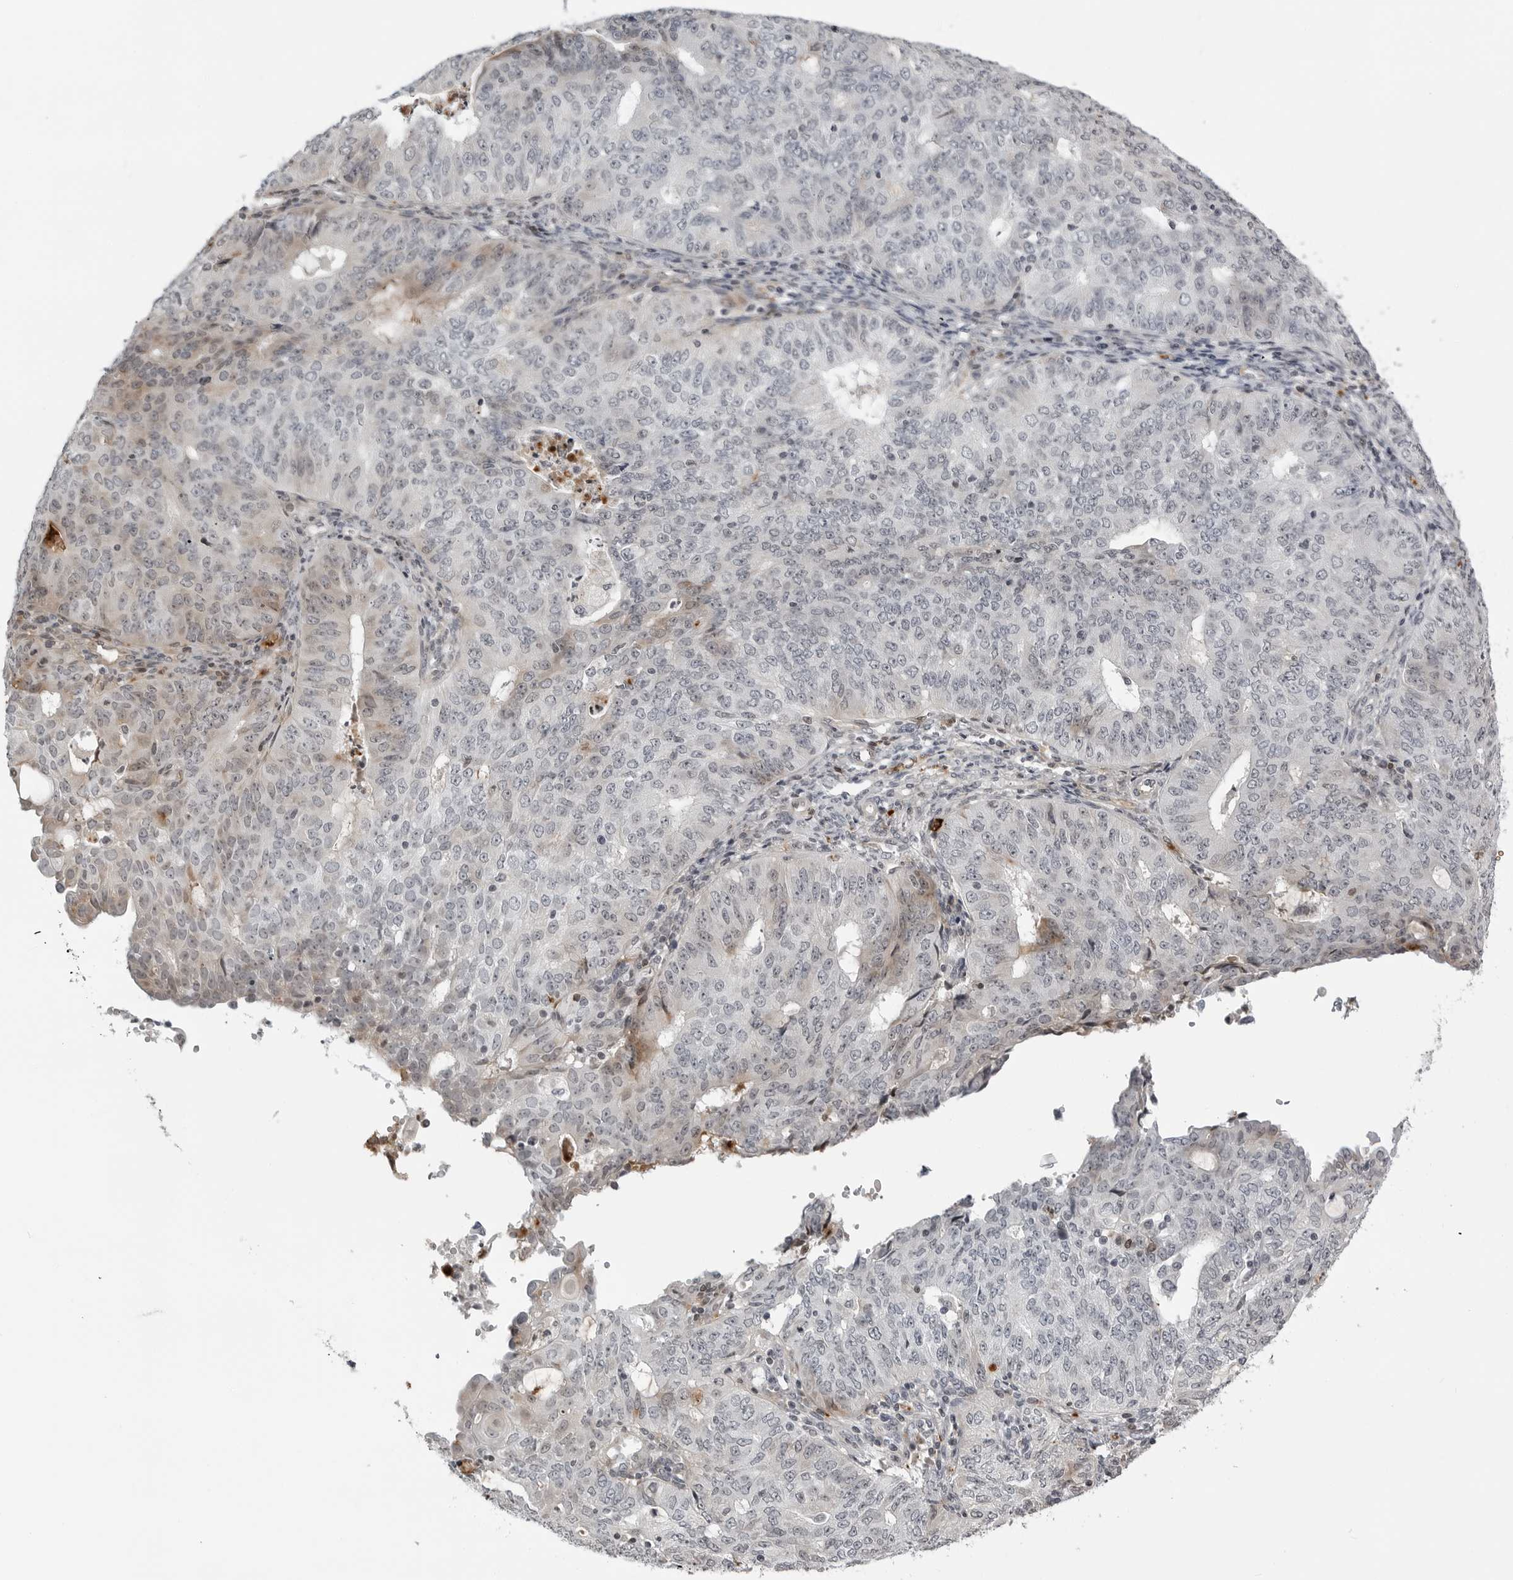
{"staining": {"intensity": "negative", "quantity": "none", "location": "none"}, "tissue": "endometrial cancer", "cell_type": "Tumor cells", "image_type": "cancer", "snomed": [{"axis": "morphology", "description": "Adenocarcinoma, NOS"}, {"axis": "topography", "description": "Endometrium"}], "caption": "DAB (3,3'-diaminobenzidine) immunohistochemical staining of human adenocarcinoma (endometrial) displays no significant staining in tumor cells.", "gene": "CXCR5", "patient": {"sex": "female", "age": 32}}